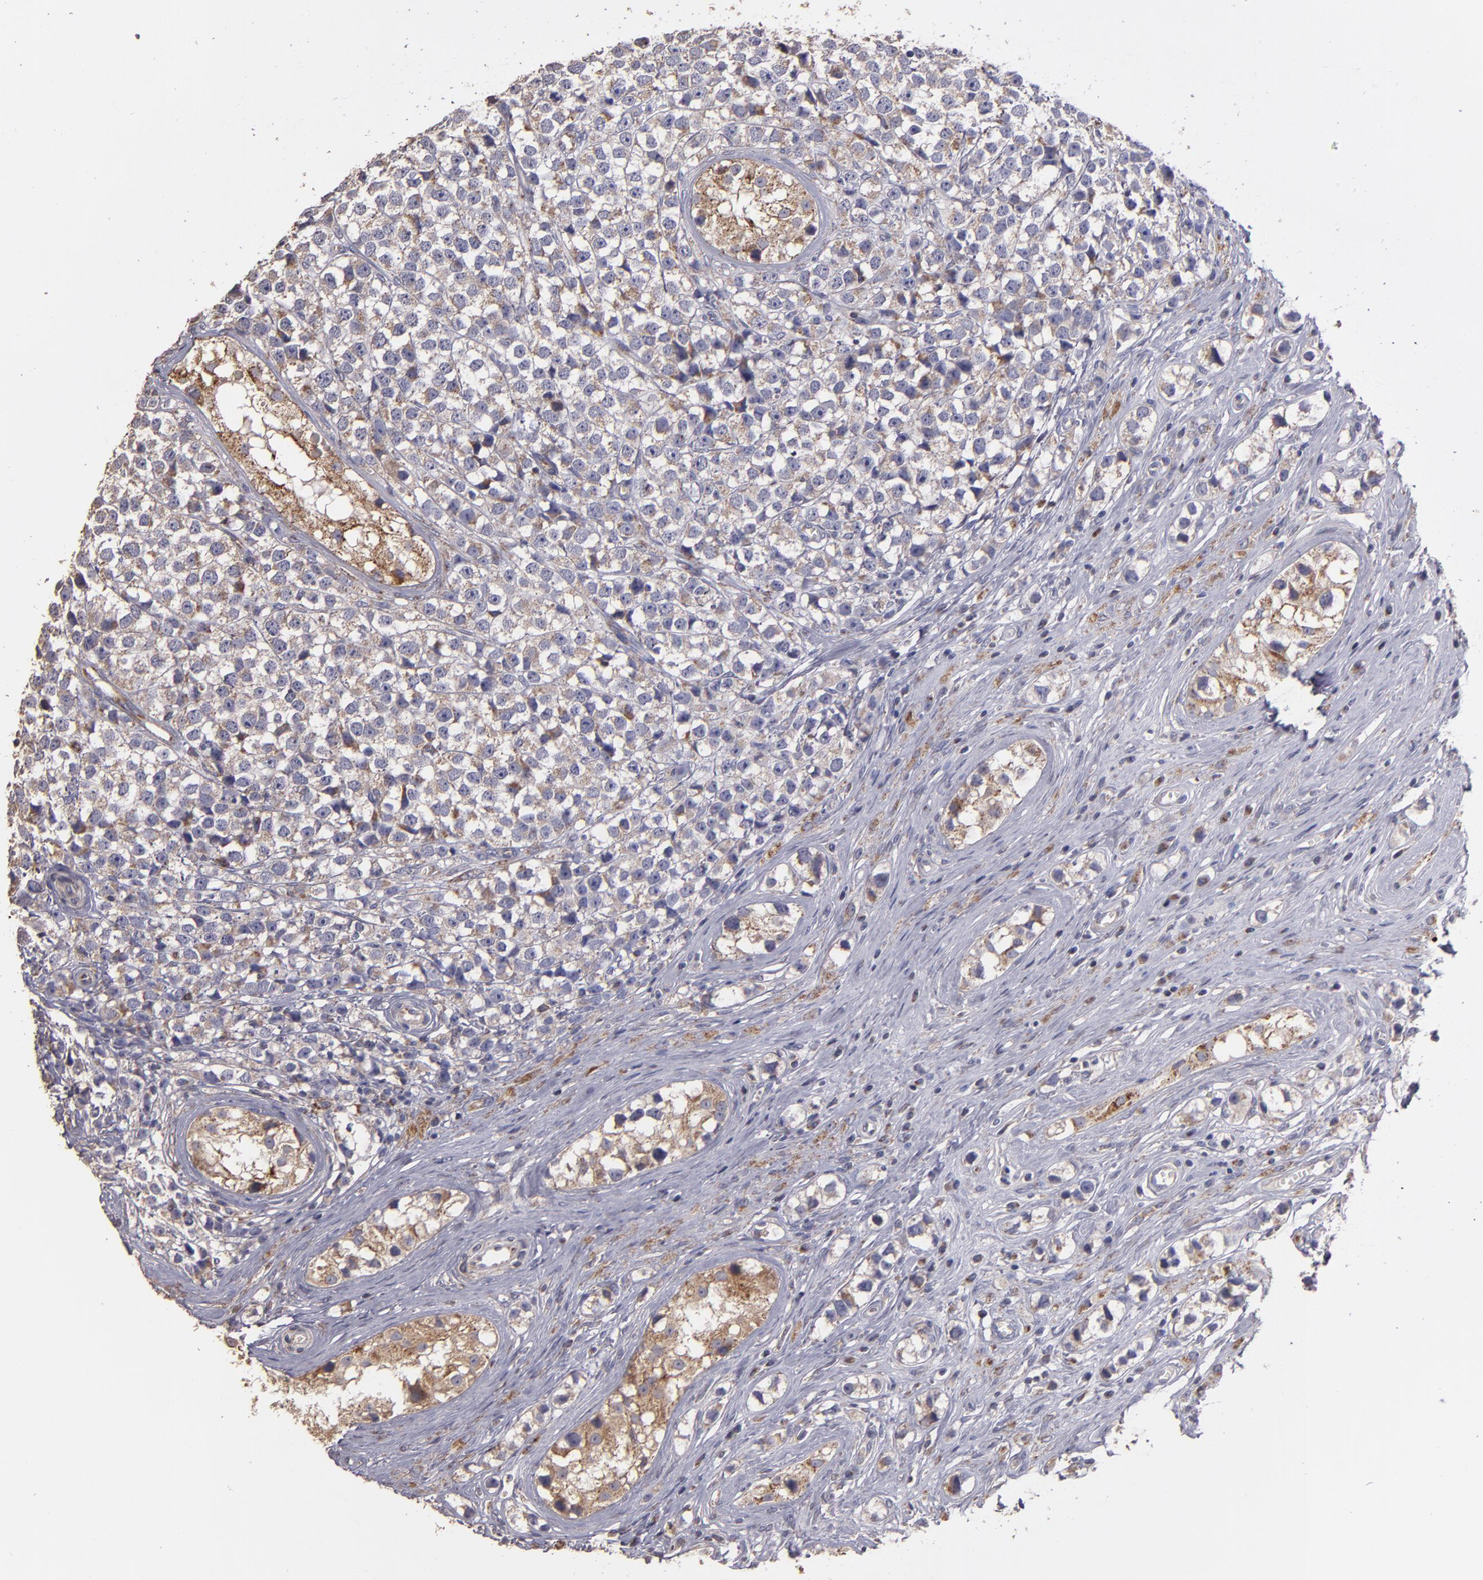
{"staining": {"intensity": "weak", "quantity": "25%-75%", "location": "cytoplasmic/membranous"}, "tissue": "testis cancer", "cell_type": "Tumor cells", "image_type": "cancer", "snomed": [{"axis": "morphology", "description": "Seminoma, NOS"}, {"axis": "topography", "description": "Testis"}], "caption": "Protein staining by immunohistochemistry exhibits weak cytoplasmic/membranous staining in approximately 25%-75% of tumor cells in seminoma (testis). The protein is stained brown, and the nuclei are stained in blue (DAB (3,3'-diaminobenzidine) IHC with brightfield microscopy, high magnification).", "gene": "CLTA", "patient": {"sex": "male", "age": 25}}